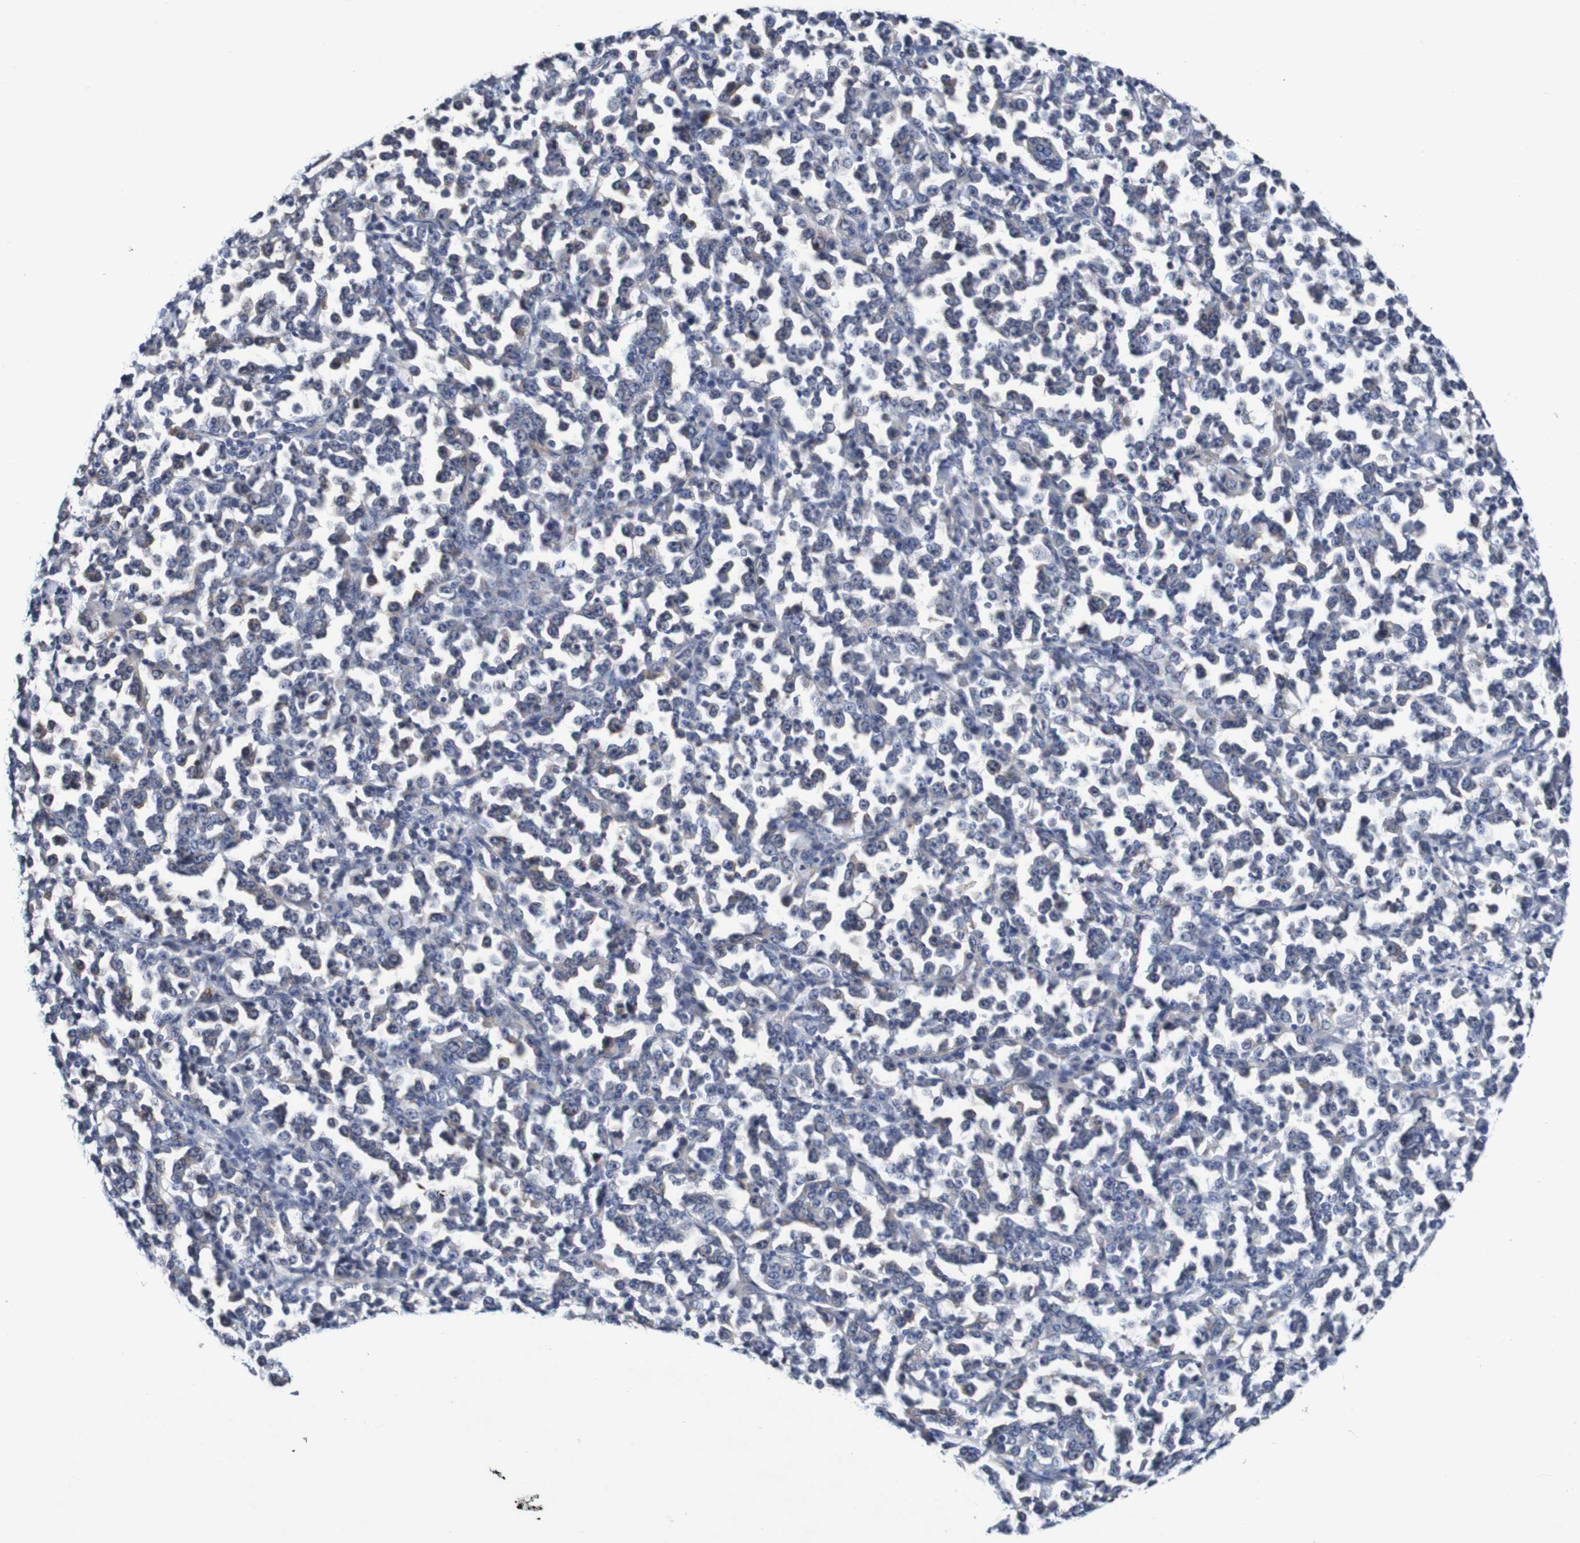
{"staining": {"intensity": "weak", "quantity": "<25%", "location": "cytoplasmic/membranous"}, "tissue": "stomach cancer", "cell_type": "Tumor cells", "image_type": "cancer", "snomed": [{"axis": "morphology", "description": "Normal tissue, NOS"}, {"axis": "morphology", "description": "Adenocarcinoma, NOS"}, {"axis": "topography", "description": "Stomach, upper"}, {"axis": "topography", "description": "Stomach"}], "caption": "Tumor cells are negative for brown protein staining in stomach adenocarcinoma.", "gene": "ACVR1C", "patient": {"sex": "male", "age": 59}}